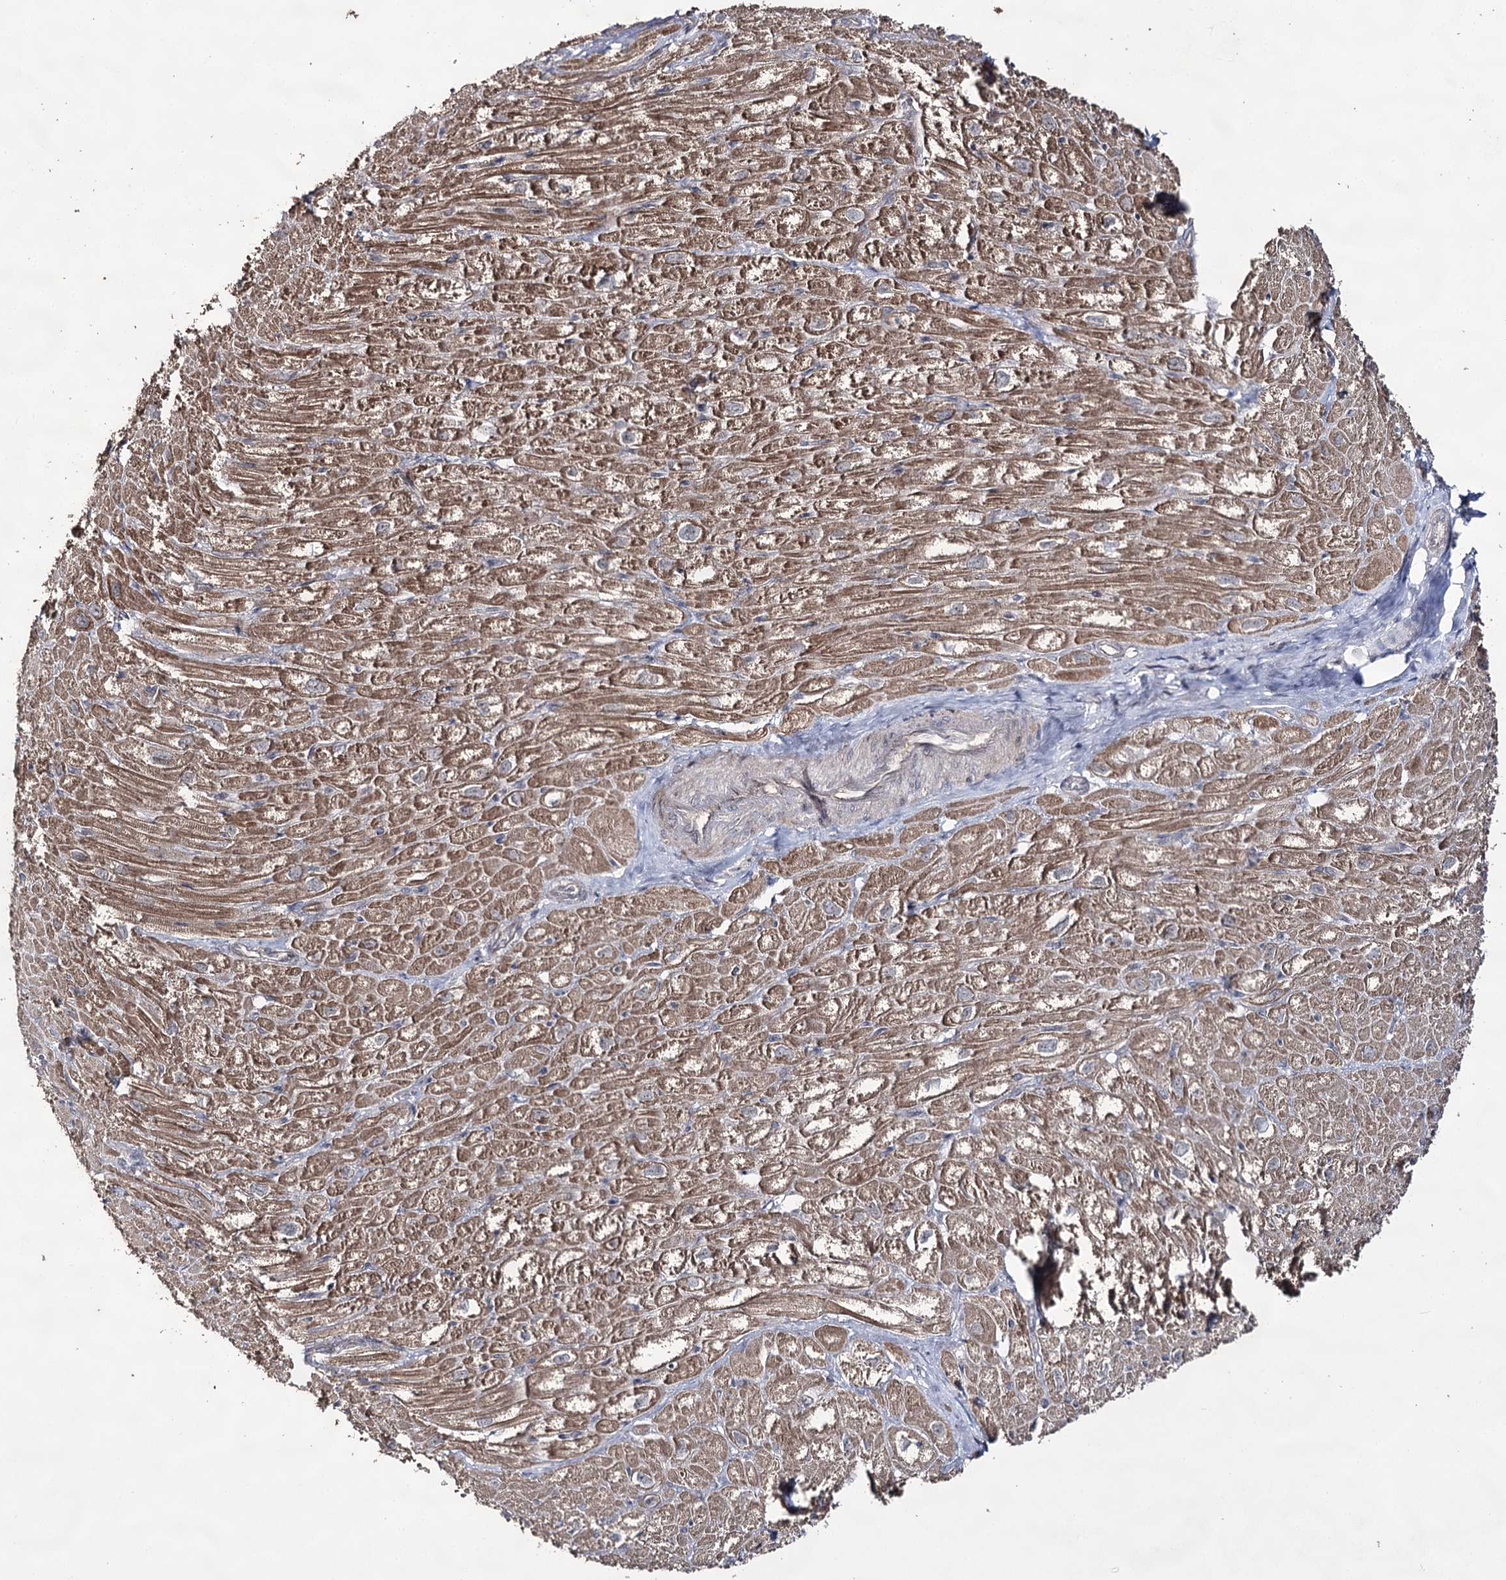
{"staining": {"intensity": "moderate", "quantity": ">75%", "location": "cytoplasmic/membranous"}, "tissue": "heart muscle", "cell_type": "Cardiomyocytes", "image_type": "normal", "snomed": [{"axis": "morphology", "description": "Normal tissue, NOS"}, {"axis": "topography", "description": "Heart"}], "caption": "A medium amount of moderate cytoplasmic/membranous expression is appreciated in approximately >75% of cardiomyocytes in unremarkable heart muscle.", "gene": "ACTR6", "patient": {"sex": "male", "age": 50}}